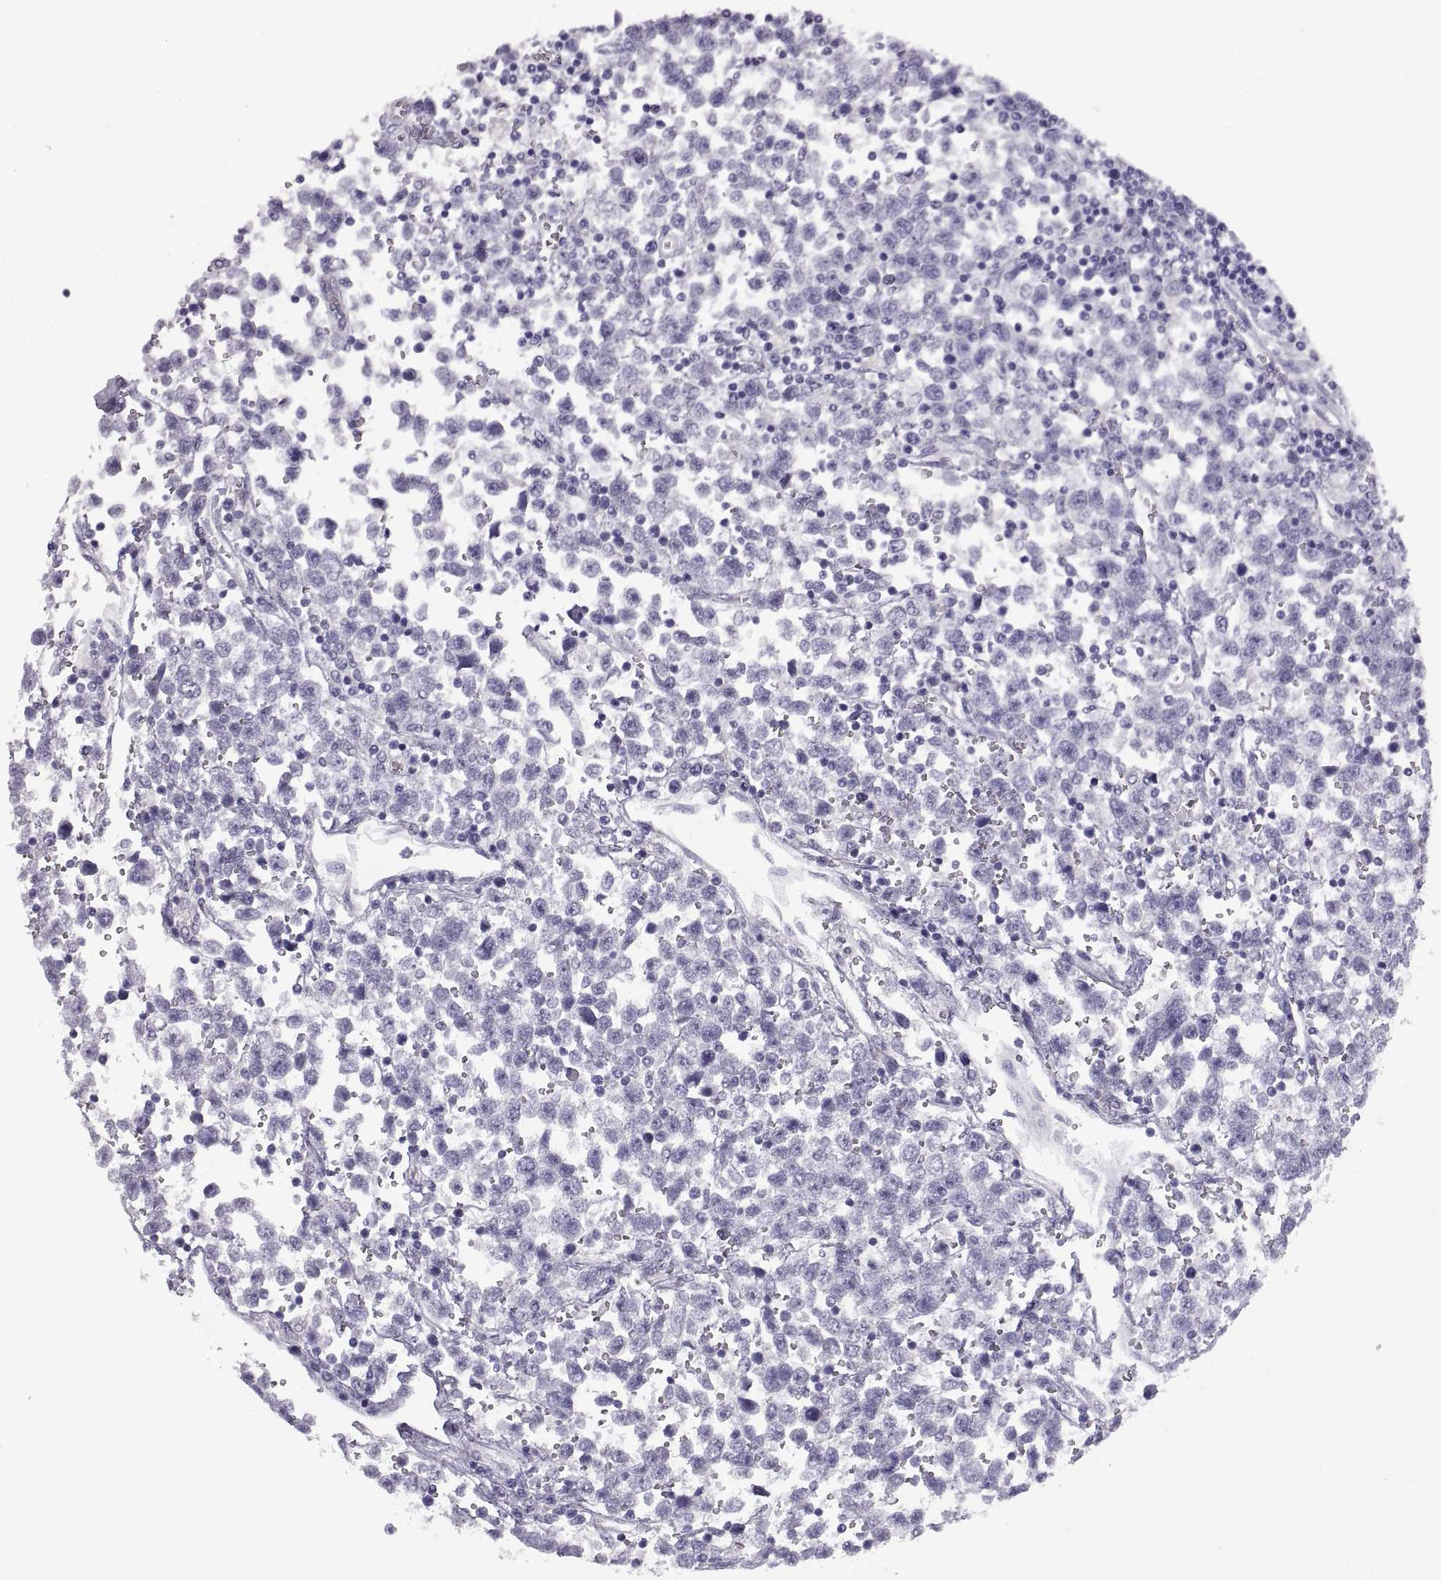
{"staining": {"intensity": "negative", "quantity": "none", "location": "none"}, "tissue": "testis cancer", "cell_type": "Tumor cells", "image_type": "cancer", "snomed": [{"axis": "morphology", "description": "Seminoma, NOS"}, {"axis": "topography", "description": "Testis"}], "caption": "The photomicrograph demonstrates no staining of tumor cells in testis seminoma. (DAB immunohistochemistry (IHC) with hematoxylin counter stain).", "gene": "CRYBB3", "patient": {"sex": "male", "age": 34}}